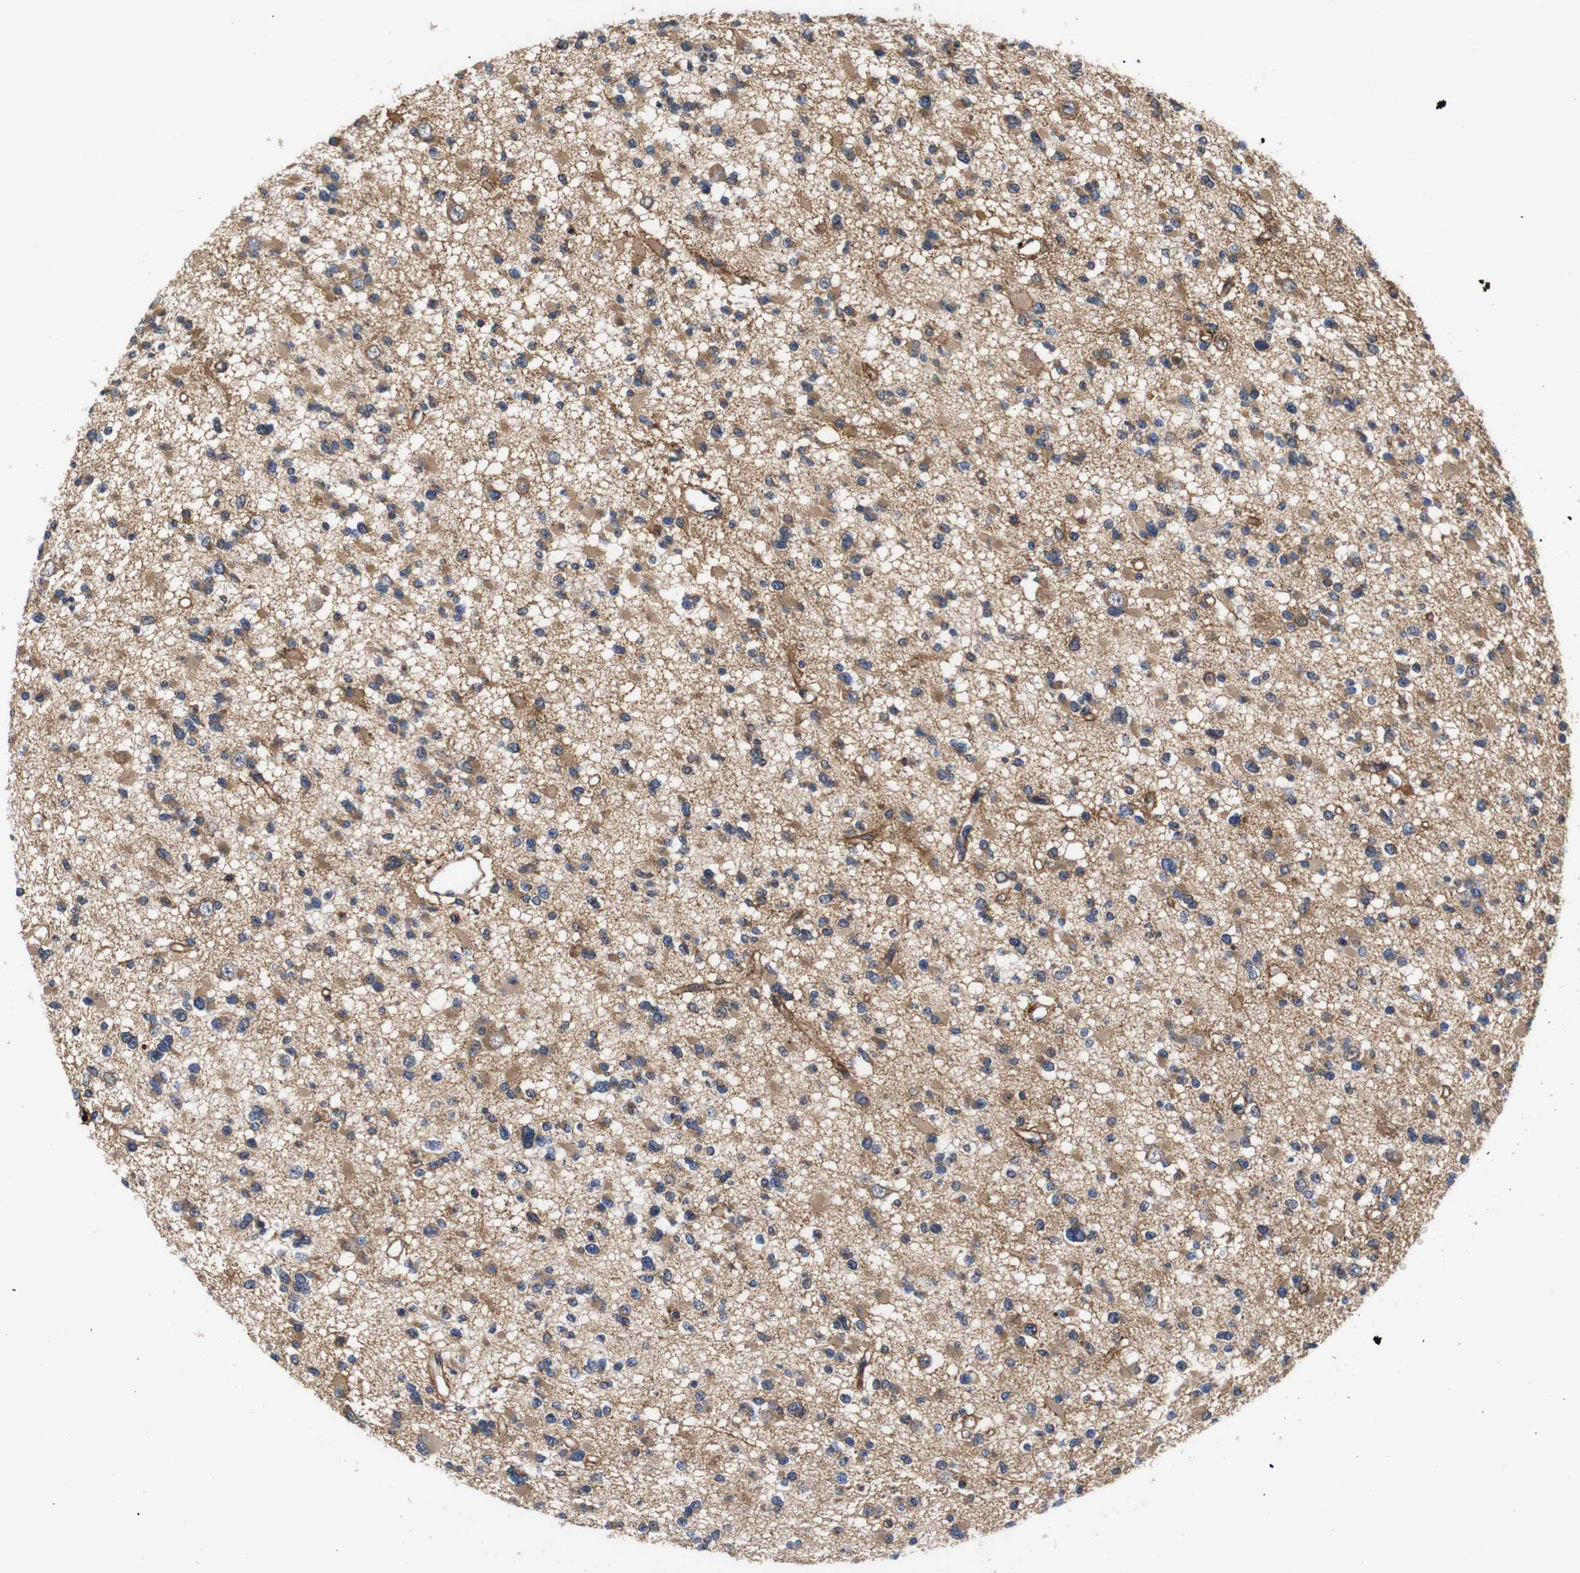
{"staining": {"intensity": "moderate", "quantity": "25%-75%", "location": "cytoplasmic/membranous"}, "tissue": "glioma", "cell_type": "Tumor cells", "image_type": "cancer", "snomed": [{"axis": "morphology", "description": "Glioma, malignant, Low grade"}, {"axis": "topography", "description": "Brain"}], "caption": "Low-grade glioma (malignant) stained with DAB immunohistochemistry demonstrates medium levels of moderate cytoplasmic/membranous expression in about 25%-75% of tumor cells. The staining is performed using DAB (3,3'-diaminobenzidine) brown chromogen to label protein expression. The nuclei are counter-stained blue using hematoxylin.", "gene": "DDR1", "patient": {"sex": "female", "age": 22}}